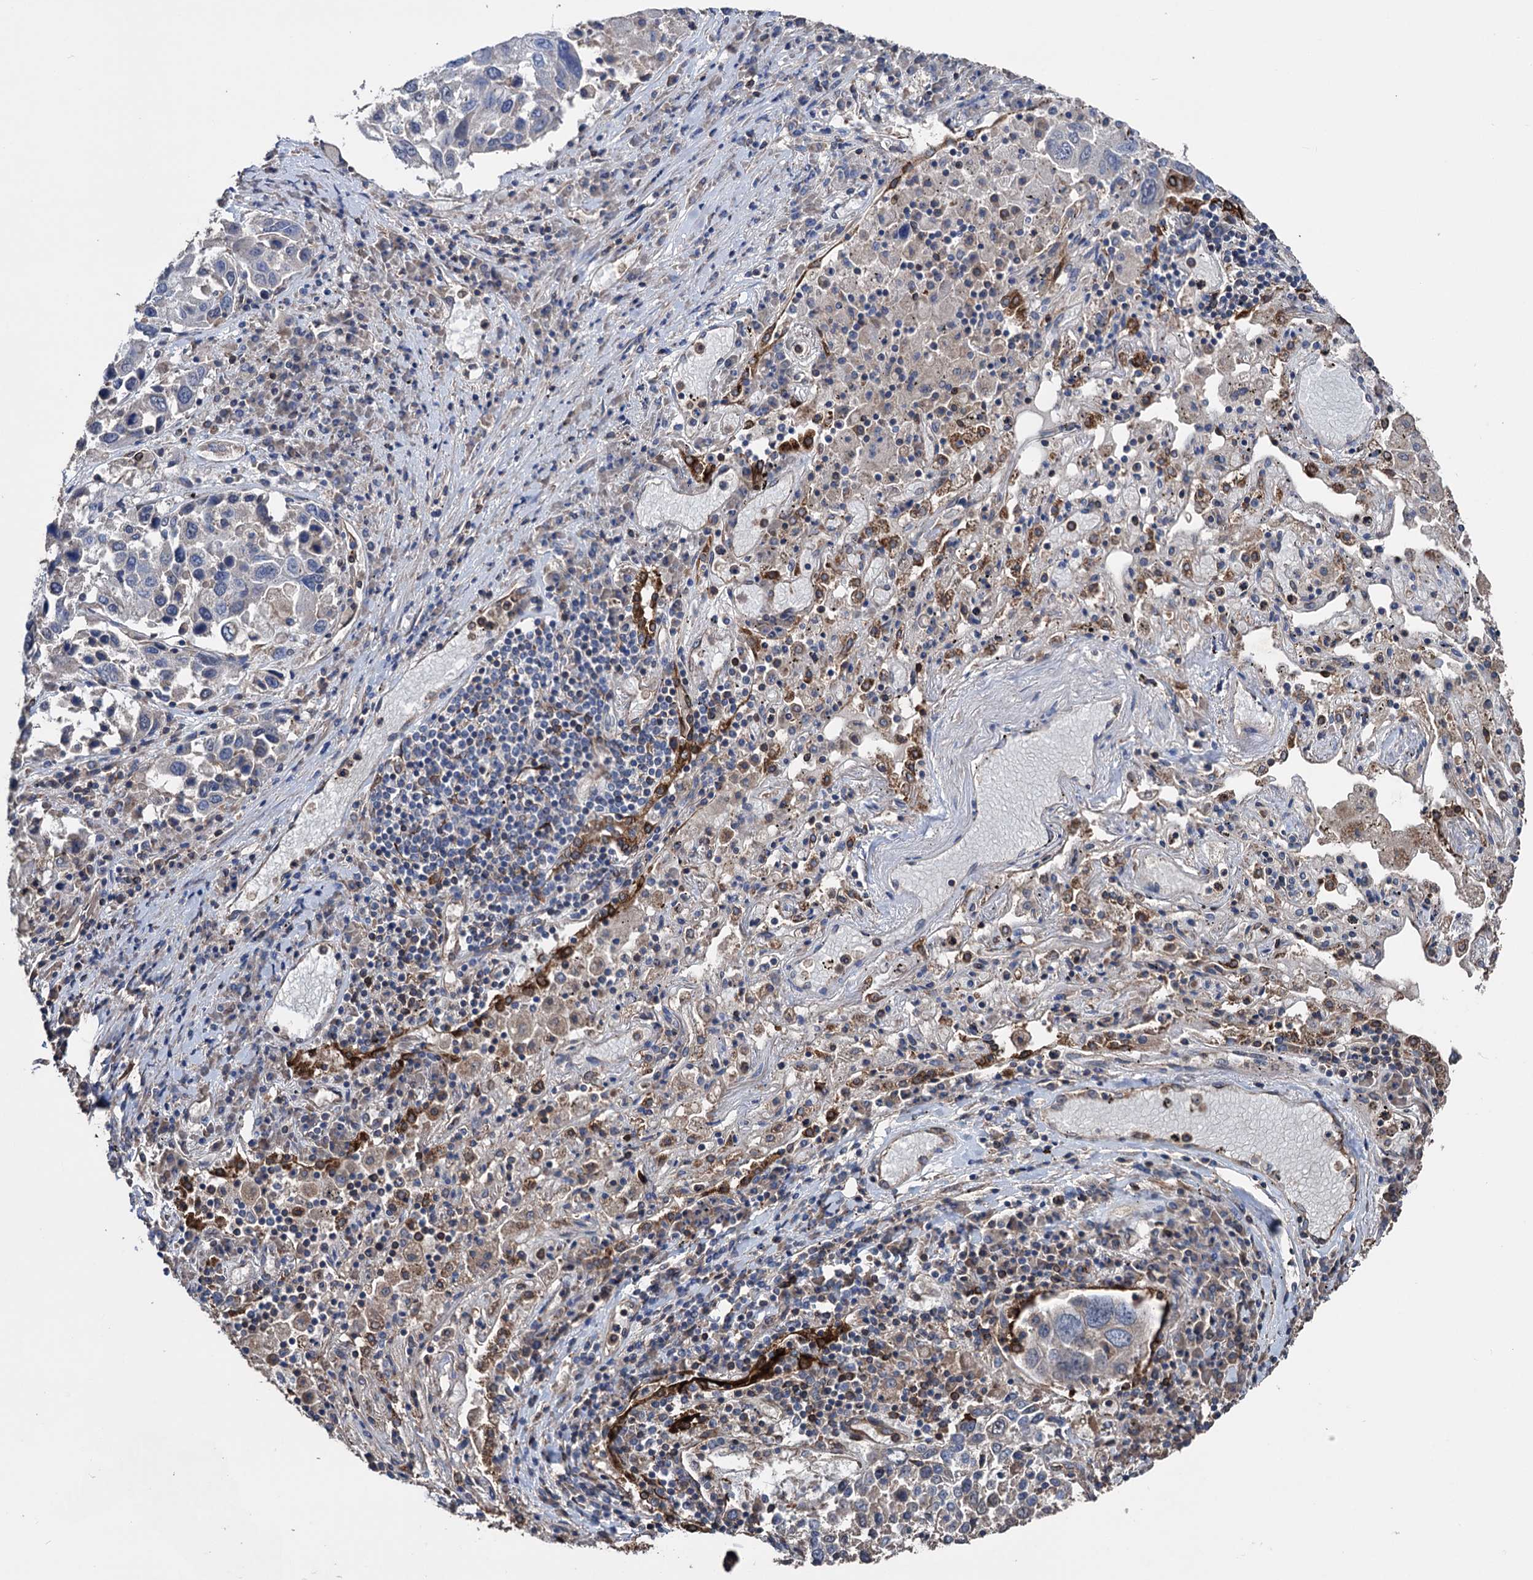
{"staining": {"intensity": "negative", "quantity": "none", "location": "none"}, "tissue": "lung cancer", "cell_type": "Tumor cells", "image_type": "cancer", "snomed": [{"axis": "morphology", "description": "Squamous cell carcinoma, NOS"}, {"axis": "topography", "description": "Lung"}], "caption": "This histopathology image is of lung cancer (squamous cell carcinoma) stained with immunohistochemistry (IHC) to label a protein in brown with the nuclei are counter-stained blue. There is no positivity in tumor cells. (DAB immunohistochemistry, high magnification).", "gene": "STING1", "patient": {"sex": "male", "age": 65}}